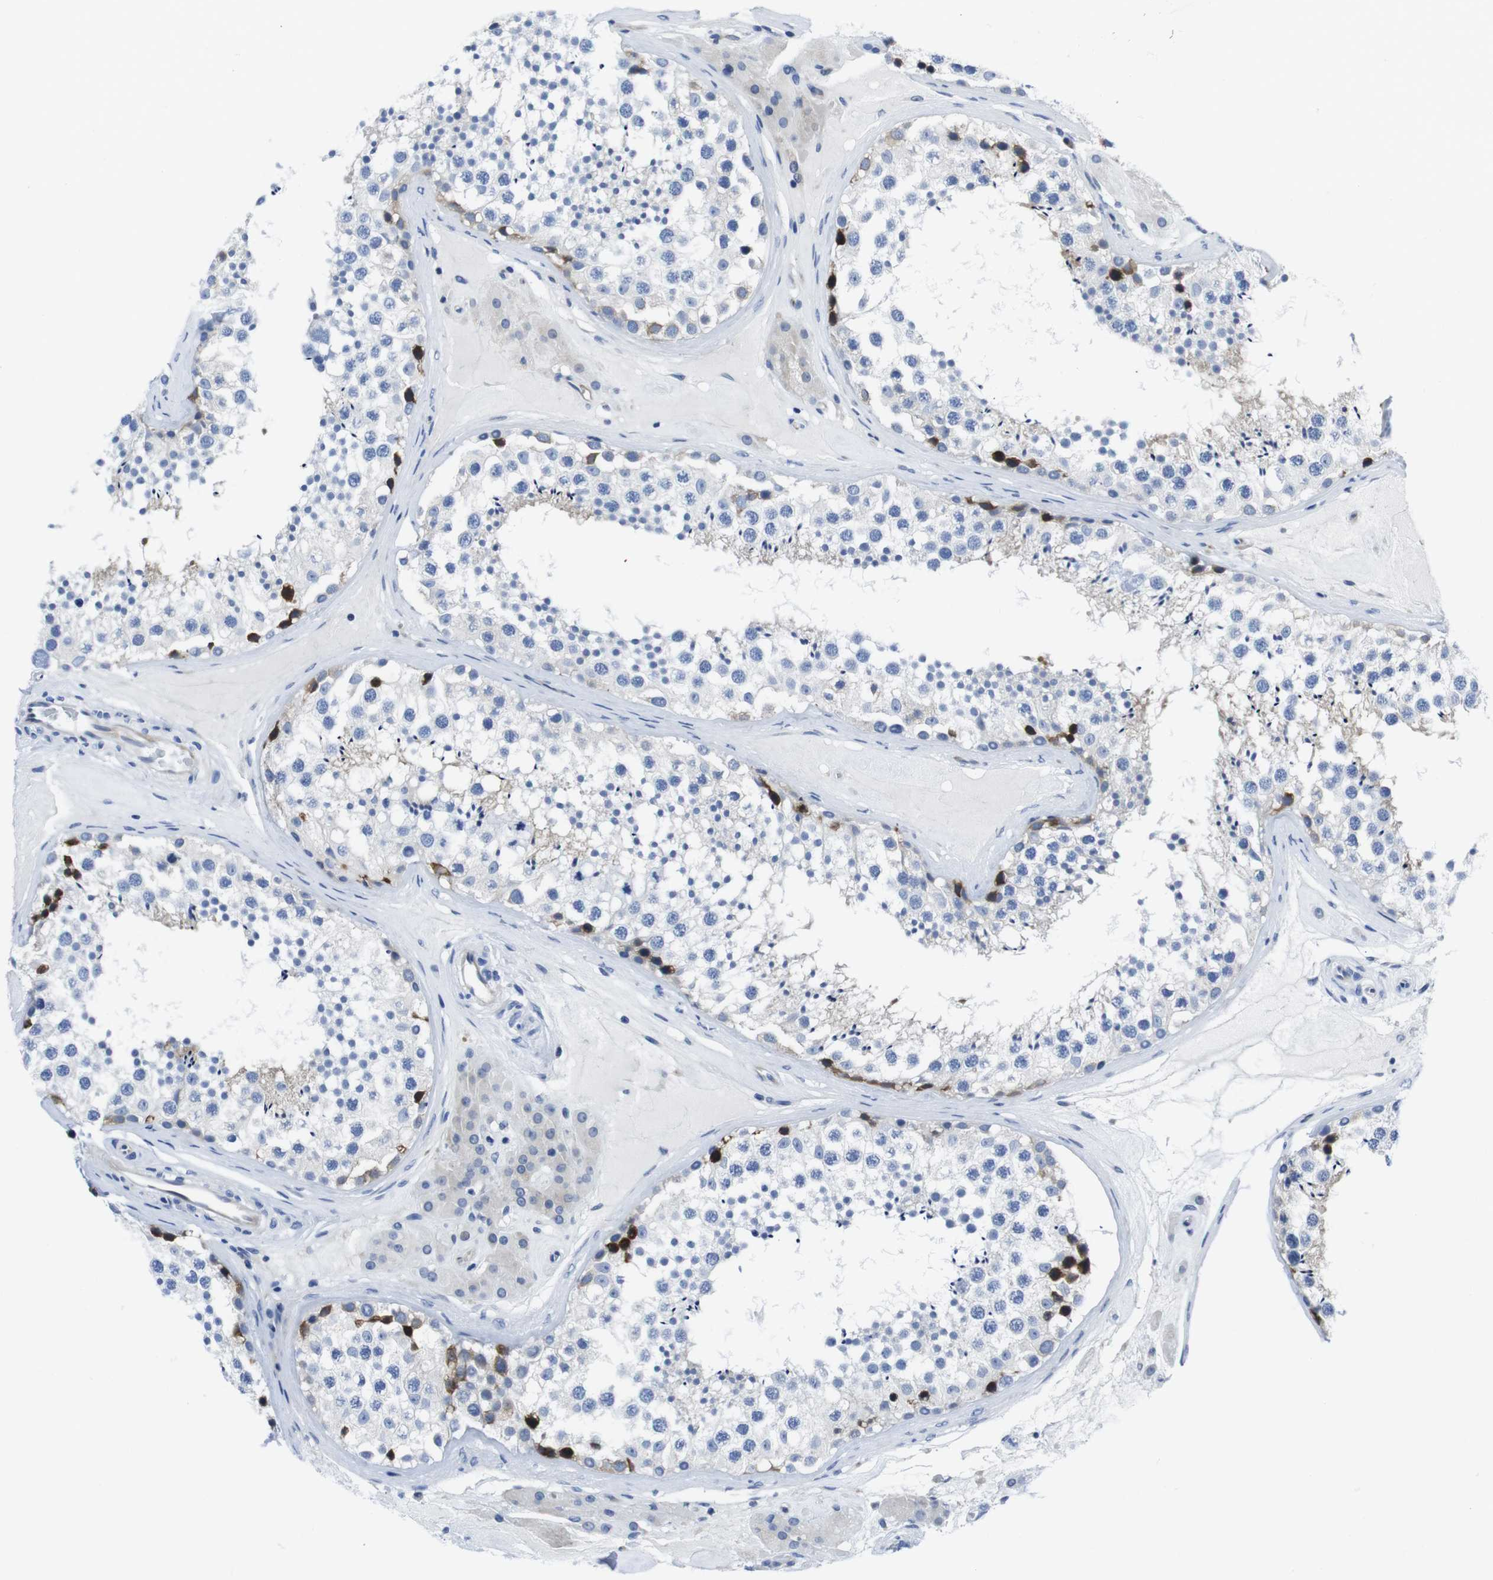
{"staining": {"intensity": "strong", "quantity": "<25%", "location": "cytoplasmic/membranous"}, "tissue": "testis", "cell_type": "Cells in seminiferous ducts", "image_type": "normal", "snomed": [{"axis": "morphology", "description": "Normal tissue, NOS"}, {"axis": "topography", "description": "Testis"}], "caption": "Testis stained for a protein reveals strong cytoplasmic/membranous positivity in cells in seminiferous ducts. (IHC, brightfield microscopy, high magnification).", "gene": "EIF4A1", "patient": {"sex": "male", "age": 46}}